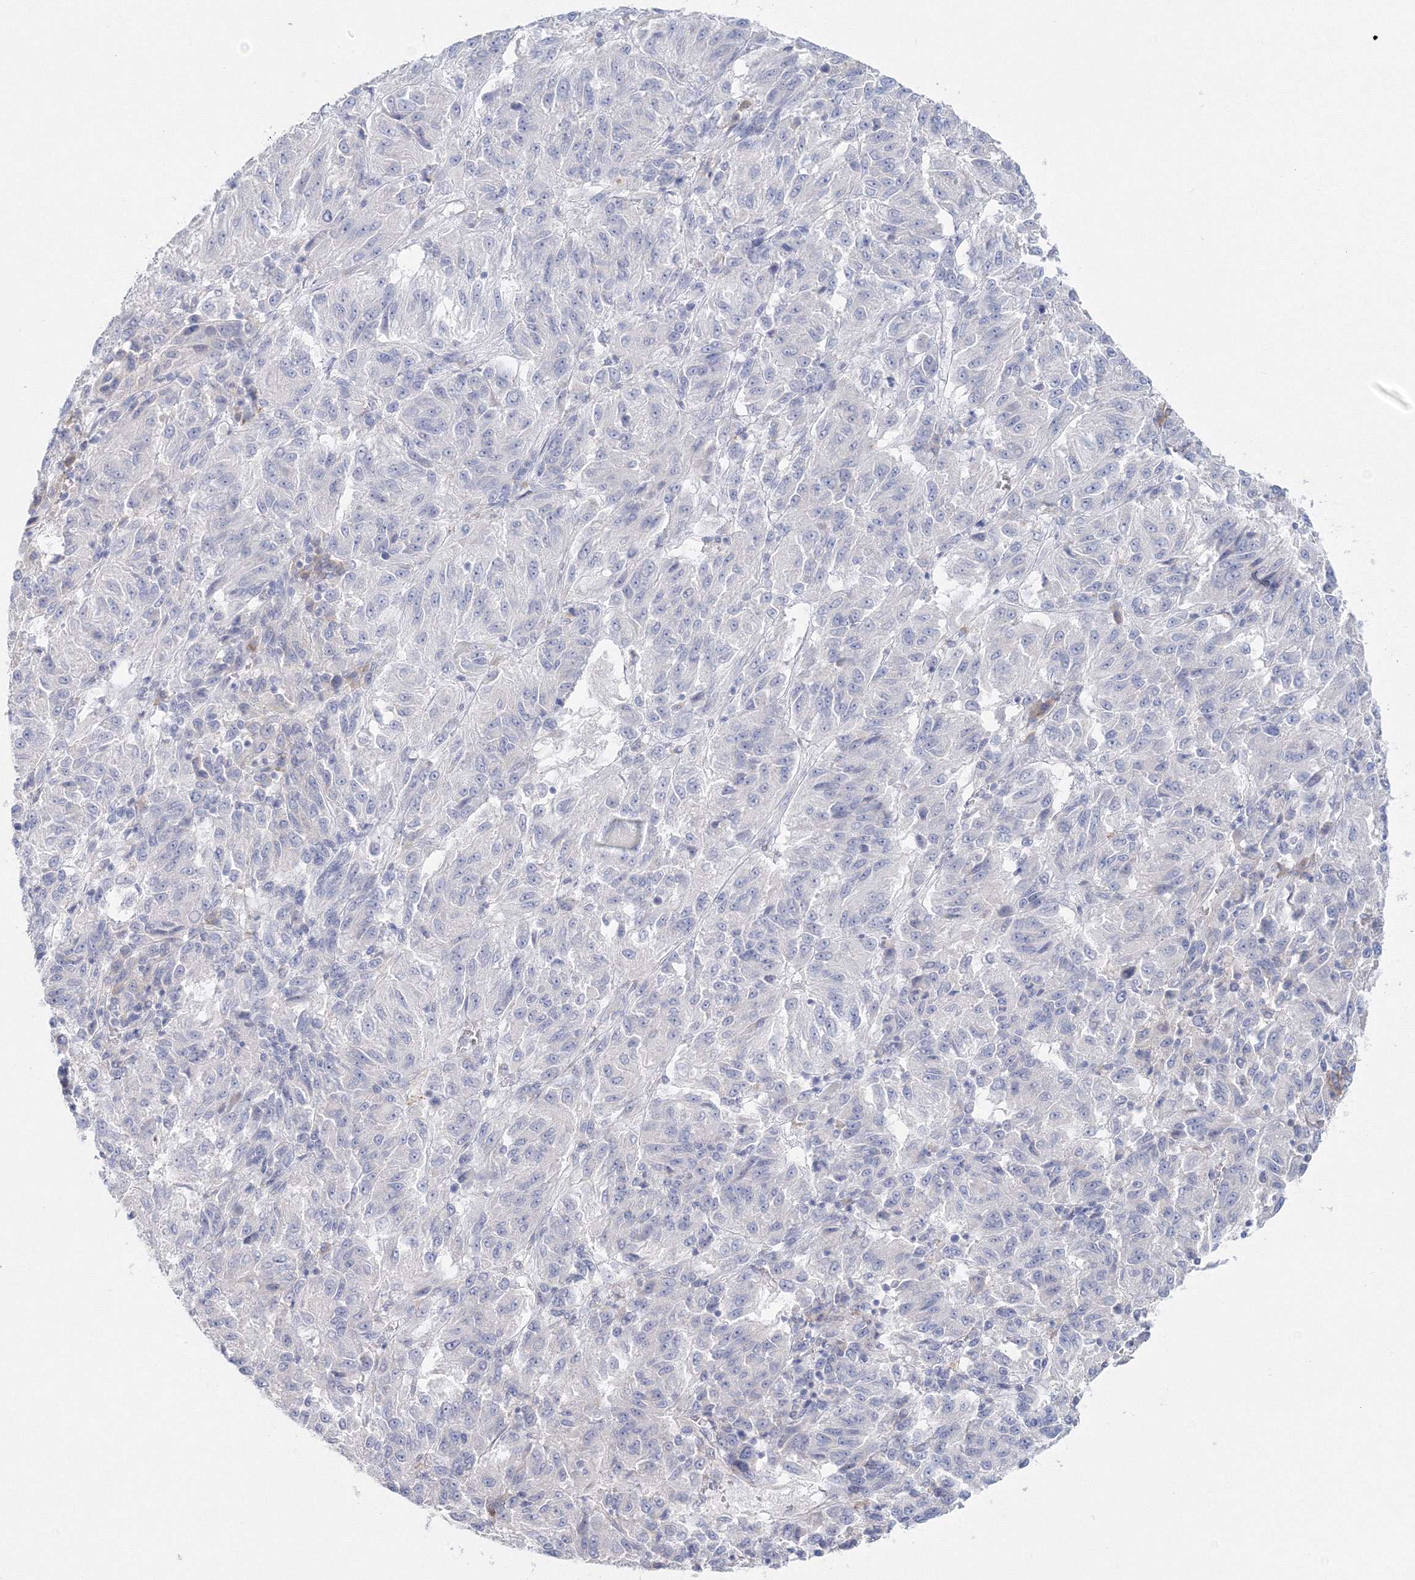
{"staining": {"intensity": "negative", "quantity": "none", "location": "none"}, "tissue": "melanoma", "cell_type": "Tumor cells", "image_type": "cancer", "snomed": [{"axis": "morphology", "description": "Malignant melanoma, Metastatic site"}, {"axis": "topography", "description": "Lung"}], "caption": "Immunohistochemistry histopathology image of human melanoma stained for a protein (brown), which exhibits no positivity in tumor cells.", "gene": "VSIG1", "patient": {"sex": "male", "age": 64}}